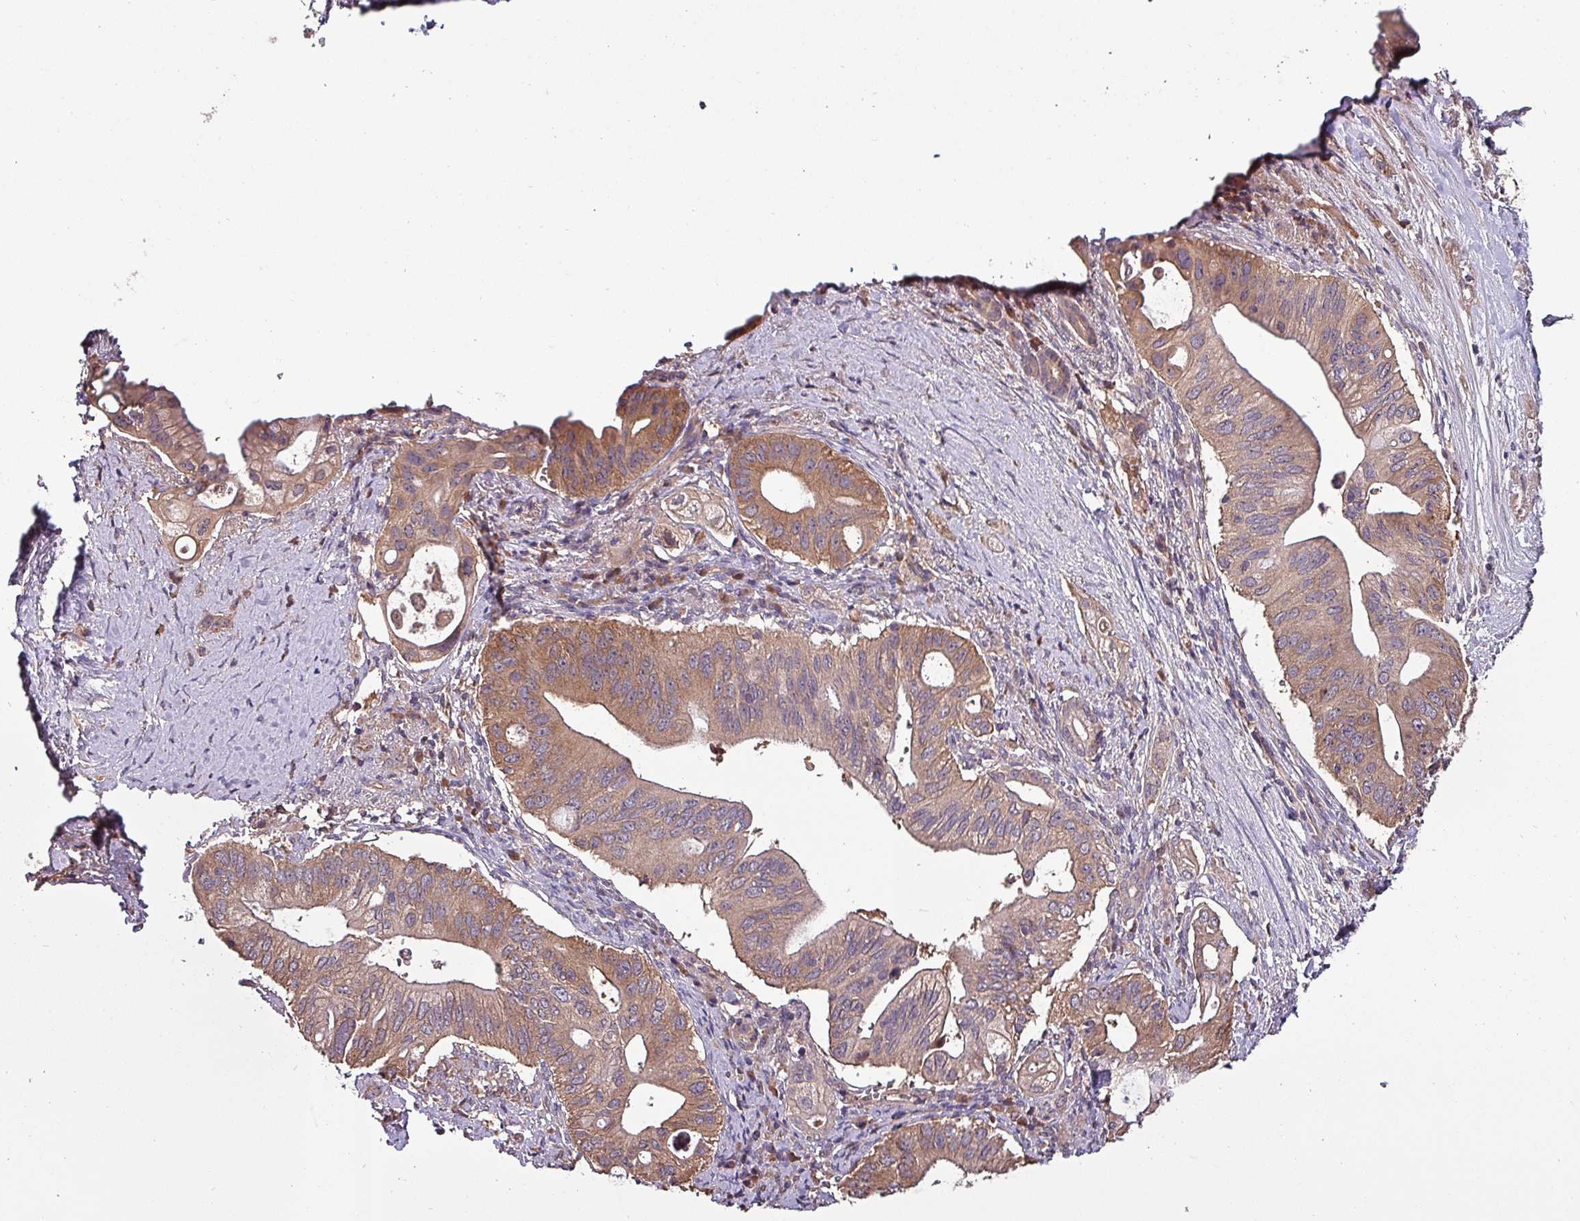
{"staining": {"intensity": "moderate", "quantity": ">75%", "location": "cytoplasmic/membranous"}, "tissue": "pancreatic cancer", "cell_type": "Tumor cells", "image_type": "cancer", "snomed": [{"axis": "morphology", "description": "Adenocarcinoma, NOS"}, {"axis": "topography", "description": "Pancreas"}], "caption": "Tumor cells show medium levels of moderate cytoplasmic/membranous positivity in about >75% of cells in pancreatic adenocarcinoma.", "gene": "PAFAH1B2", "patient": {"sex": "female", "age": 72}}